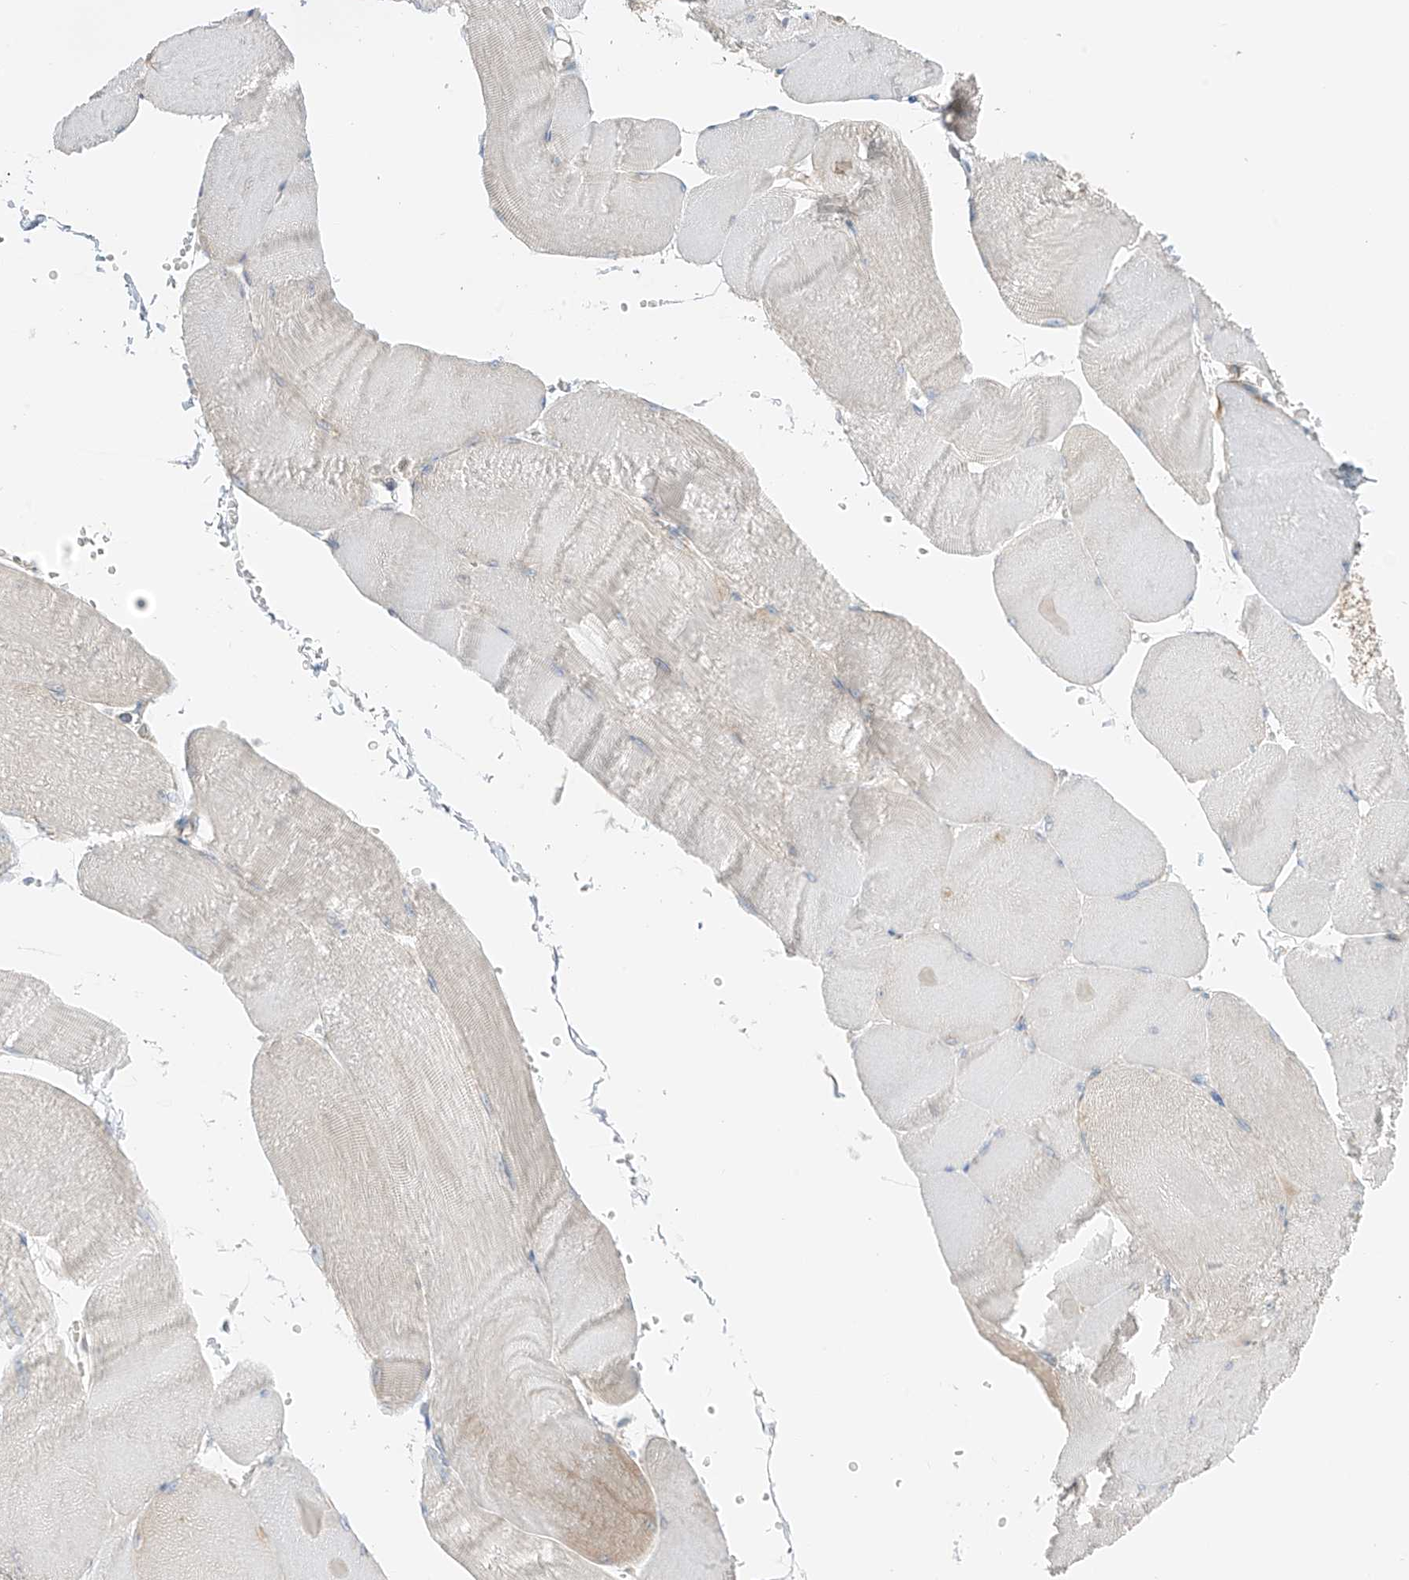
{"staining": {"intensity": "negative", "quantity": "none", "location": "none"}, "tissue": "skeletal muscle", "cell_type": "Myocytes", "image_type": "normal", "snomed": [{"axis": "morphology", "description": "Normal tissue, NOS"}, {"axis": "morphology", "description": "Basal cell carcinoma"}, {"axis": "topography", "description": "Skeletal muscle"}], "caption": "Immunohistochemistry (IHC) histopathology image of benign skeletal muscle stained for a protein (brown), which shows no positivity in myocytes. Brightfield microscopy of IHC stained with DAB (brown) and hematoxylin (blue), captured at high magnification.", "gene": "NALCN", "patient": {"sex": "female", "age": 64}}